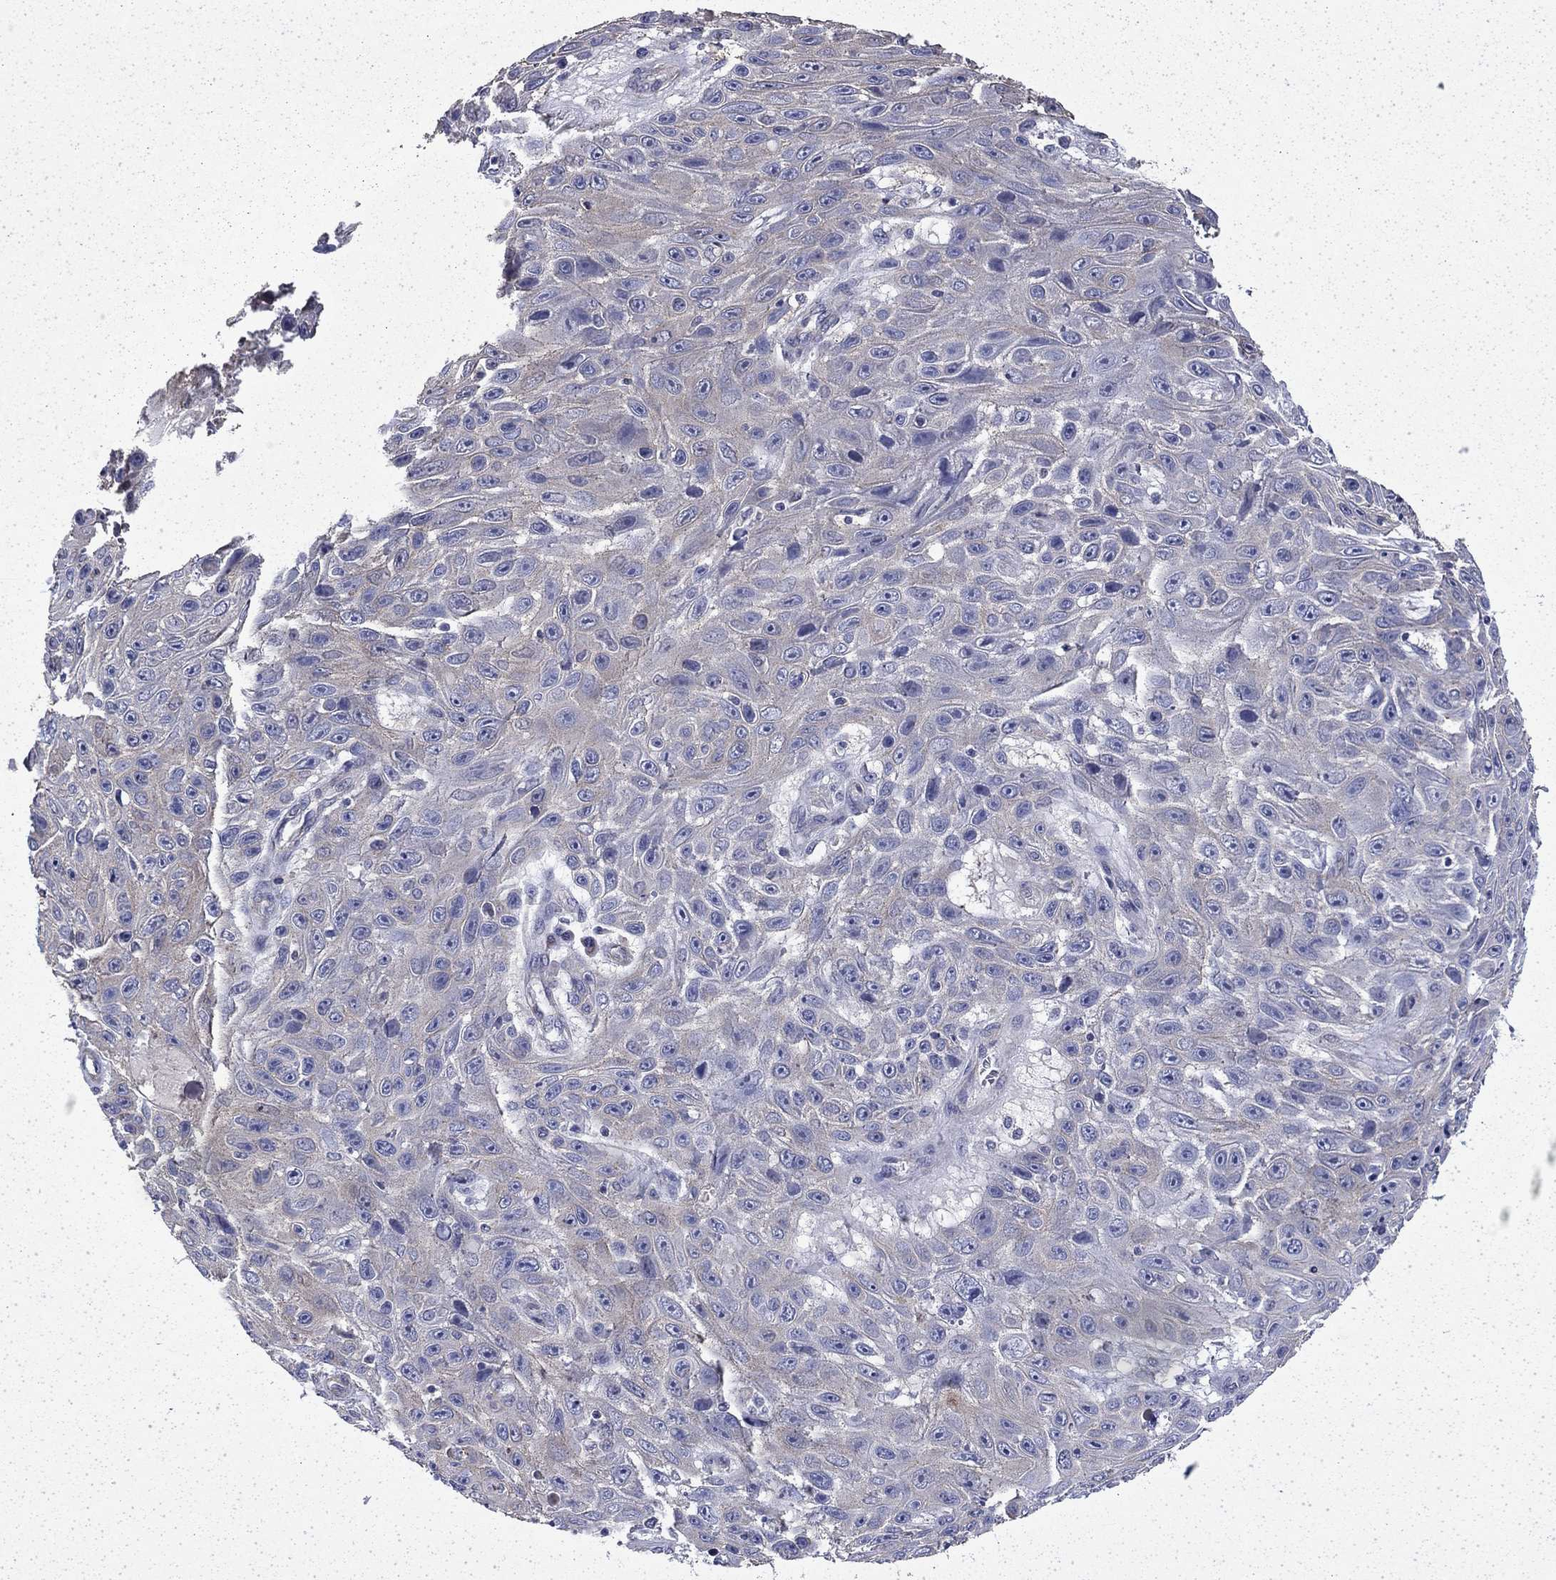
{"staining": {"intensity": "weak", "quantity": "<25%", "location": "cytoplasmic/membranous"}, "tissue": "skin cancer", "cell_type": "Tumor cells", "image_type": "cancer", "snomed": [{"axis": "morphology", "description": "Squamous cell carcinoma, NOS"}, {"axis": "topography", "description": "Skin"}], "caption": "Immunohistochemistry (IHC) histopathology image of skin squamous cell carcinoma stained for a protein (brown), which shows no staining in tumor cells.", "gene": "DTNA", "patient": {"sex": "male", "age": 82}}